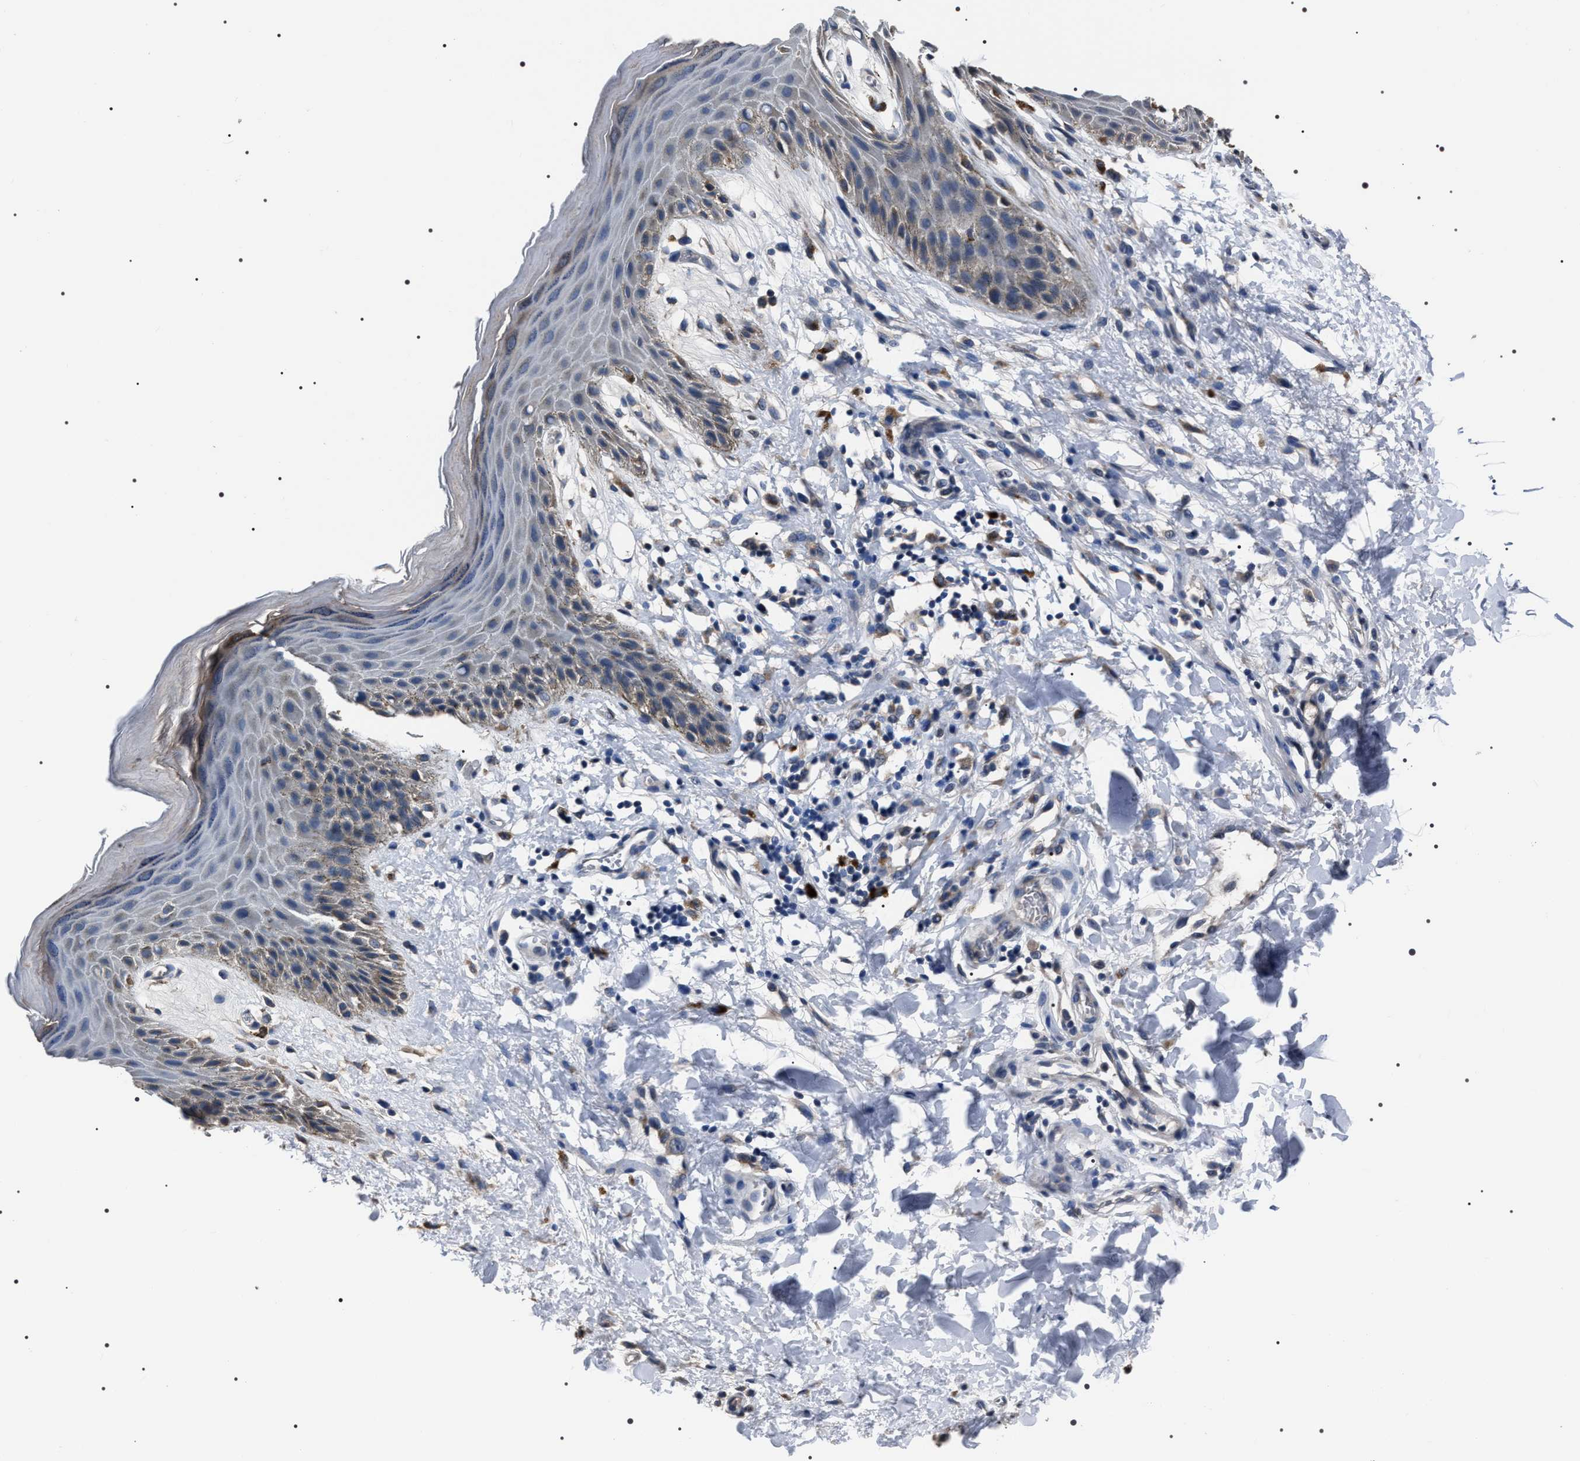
{"staining": {"intensity": "moderate", "quantity": "<25%", "location": "cytoplasmic/membranous"}, "tissue": "skin", "cell_type": "Epidermal cells", "image_type": "normal", "snomed": [{"axis": "morphology", "description": "Normal tissue, NOS"}, {"axis": "topography", "description": "Anal"}], "caption": "IHC histopathology image of normal human skin stained for a protein (brown), which displays low levels of moderate cytoplasmic/membranous expression in about <25% of epidermal cells.", "gene": "TRIM54", "patient": {"sex": "male", "age": 44}}